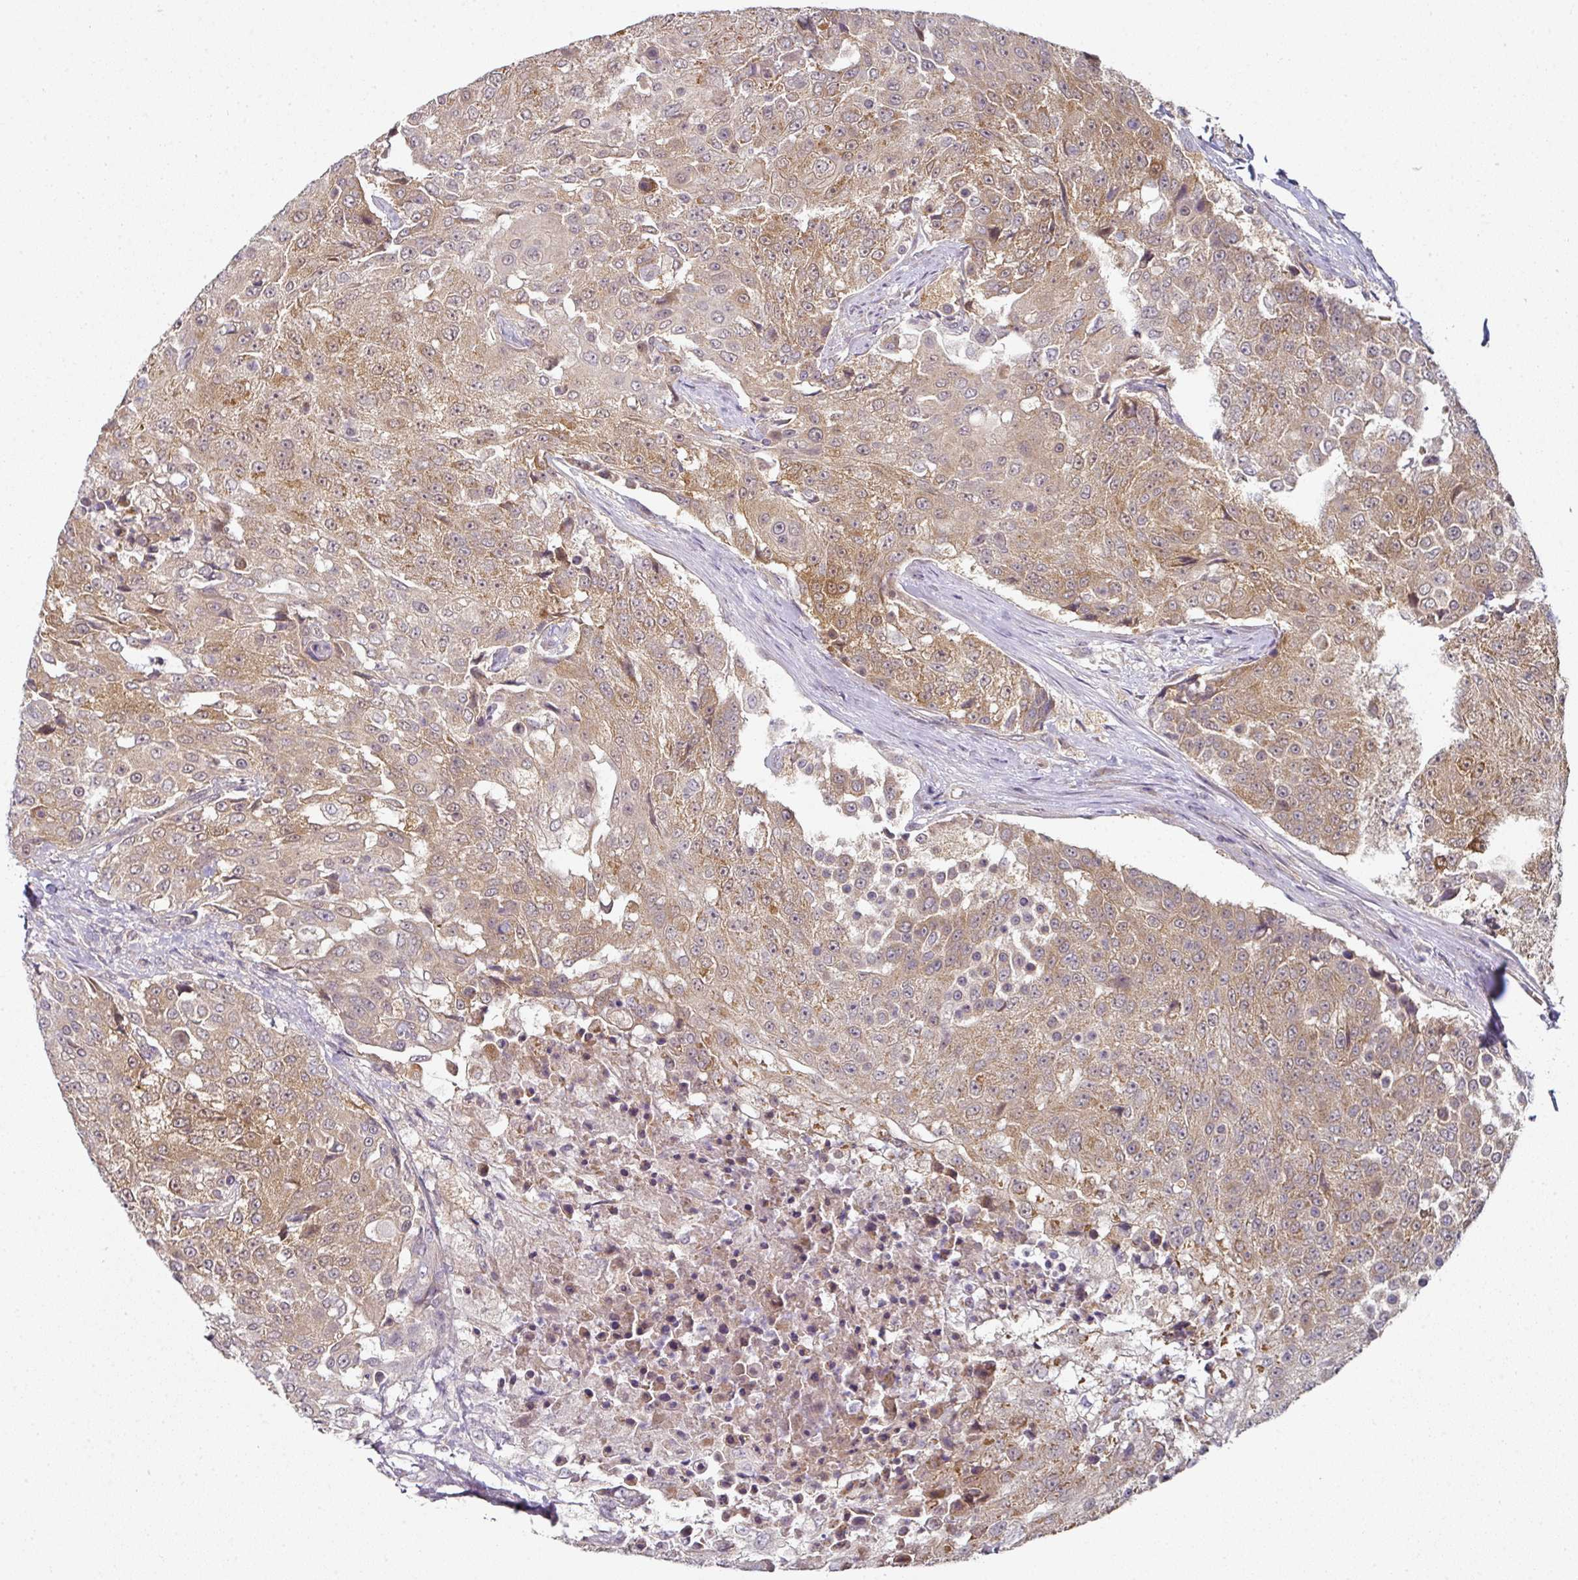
{"staining": {"intensity": "moderate", "quantity": ">75%", "location": "cytoplasmic/membranous"}, "tissue": "urothelial cancer", "cell_type": "Tumor cells", "image_type": "cancer", "snomed": [{"axis": "morphology", "description": "Urothelial carcinoma, High grade"}, {"axis": "topography", "description": "Urinary bladder"}], "caption": "Urothelial cancer stained with DAB immunohistochemistry displays medium levels of moderate cytoplasmic/membranous expression in about >75% of tumor cells. The protein of interest is shown in brown color, while the nuclei are stained blue.", "gene": "MAP2K2", "patient": {"sex": "female", "age": 63}}